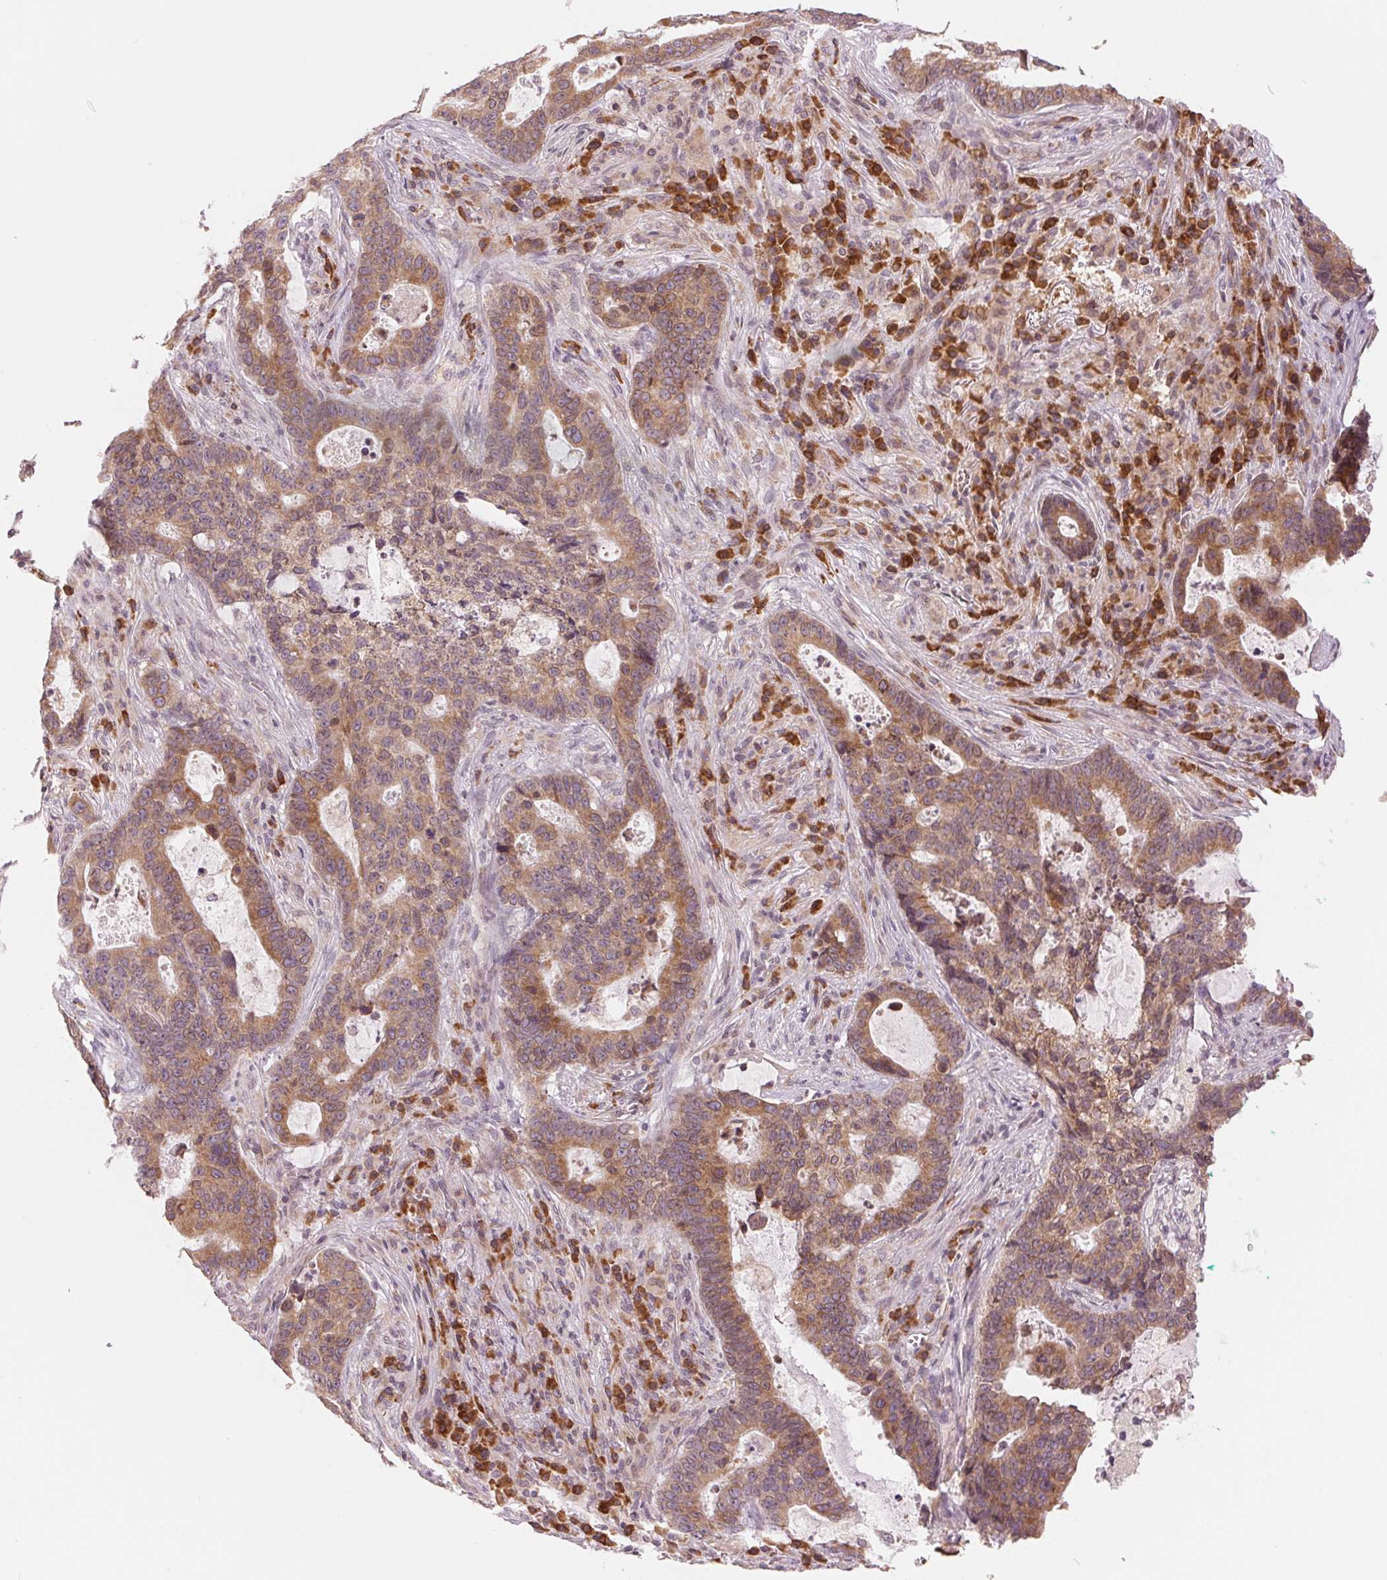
{"staining": {"intensity": "moderate", "quantity": ">75%", "location": "cytoplasmic/membranous"}, "tissue": "lung cancer", "cell_type": "Tumor cells", "image_type": "cancer", "snomed": [{"axis": "morphology", "description": "Aneuploidy"}, {"axis": "morphology", "description": "Adenocarcinoma, NOS"}, {"axis": "morphology", "description": "Adenocarcinoma primary or metastatic"}, {"axis": "topography", "description": "Lung"}], "caption": "Tumor cells demonstrate medium levels of moderate cytoplasmic/membranous staining in approximately >75% of cells in human lung cancer (adenocarcinoma primary or metastatic). The protein is stained brown, and the nuclei are stained in blue (DAB IHC with brightfield microscopy, high magnification).", "gene": "TECR", "patient": {"sex": "female", "age": 75}}